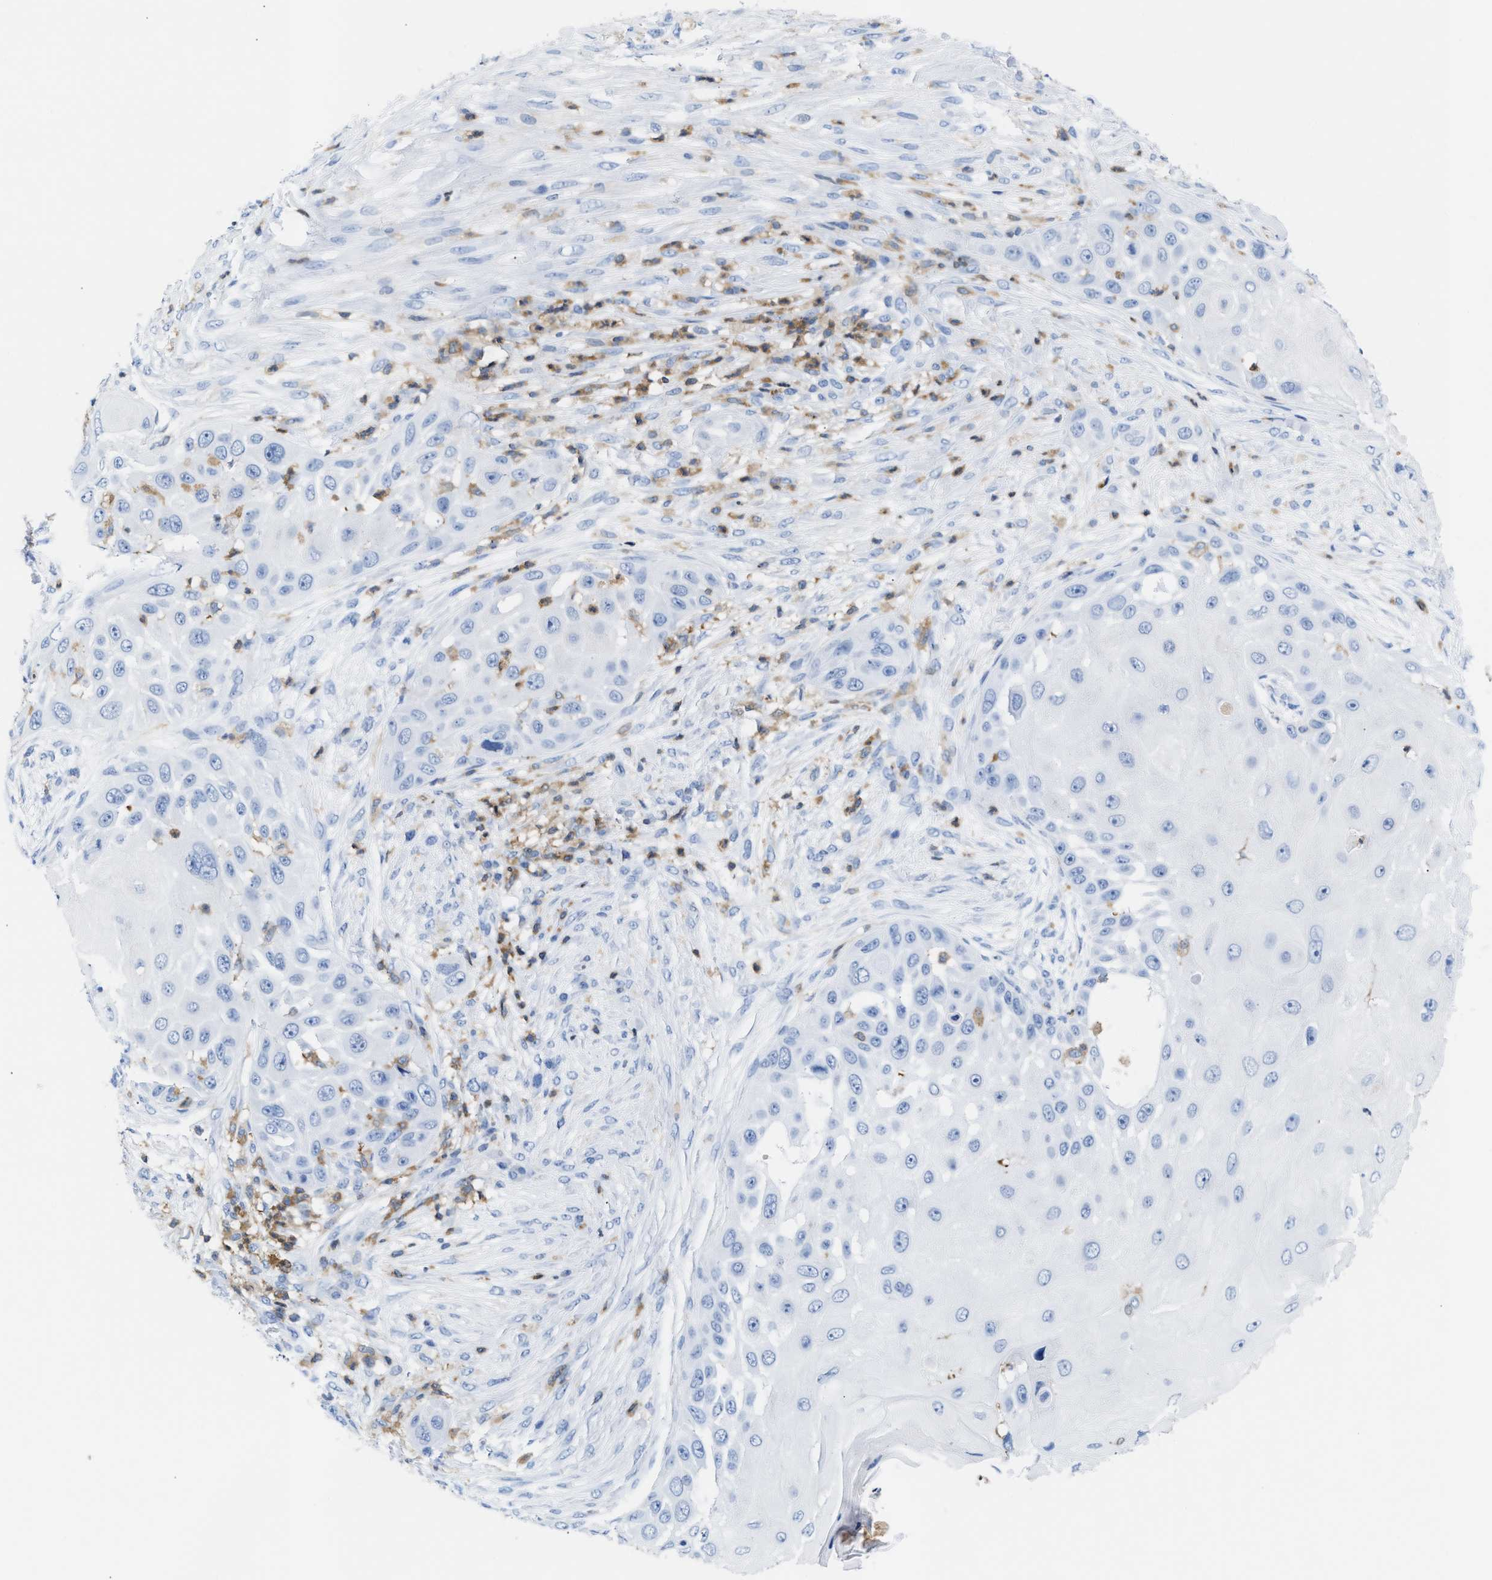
{"staining": {"intensity": "negative", "quantity": "none", "location": "none"}, "tissue": "skin cancer", "cell_type": "Tumor cells", "image_type": "cancer", "snomed": [{"axis": "morphology", "description": "Squamous cell carcinoma, NOS"}, {"axis": "topography", "description": "Skin"}], "caption": "High power microscopy micrograph of an immunohistochemistry micrograph of squamous cell carcinoma (skin), revealing no significant staining in tumor cells. (DAB immunohistochemistry, high magnification).", "gene": "LCP1", "patient": {"sex": "female", "age": 44}}